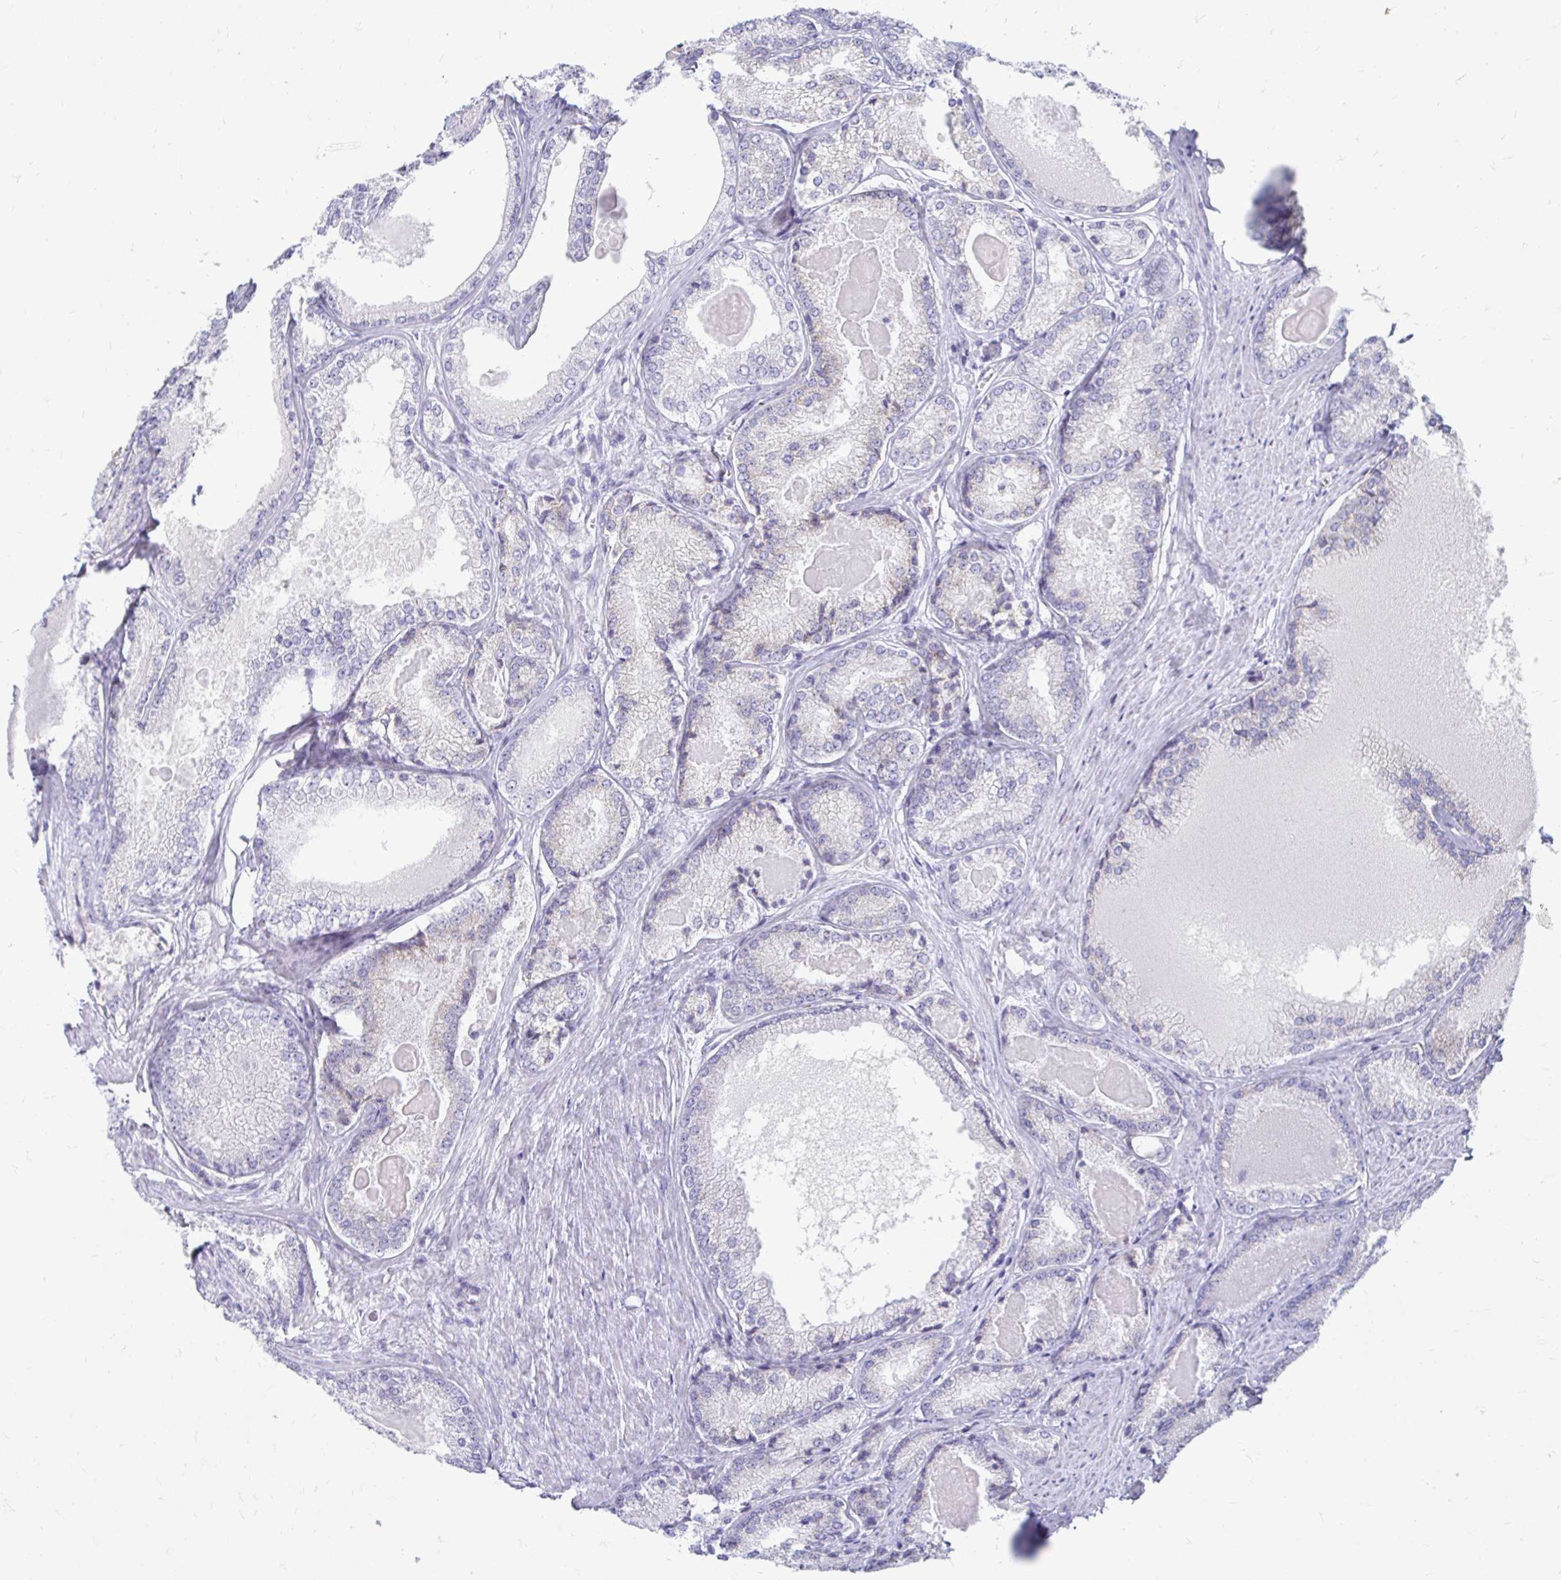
{"staining": {"intensity": "negative", "quantity": "none", "location": "none"}, "tissue": "prostate cancer", "cell_type": "Tumor cells", "image_type": "cancer", "snomed": [{"axis": "morphology", "description": "Adenocarcinoma, NOS"}, {"axis": "morphology", "description": "Adenocarcinoma, Low grade"}, {"axis": "topography", "description": "Prostate"}], "caption": "The immunohistochemistry photomicrograph has no significant expression in tumor cells of prostate low-grade adenocarcinoma tissue.", "gene": "PEG10", "patient": {"sex": "male", "age": 68}}